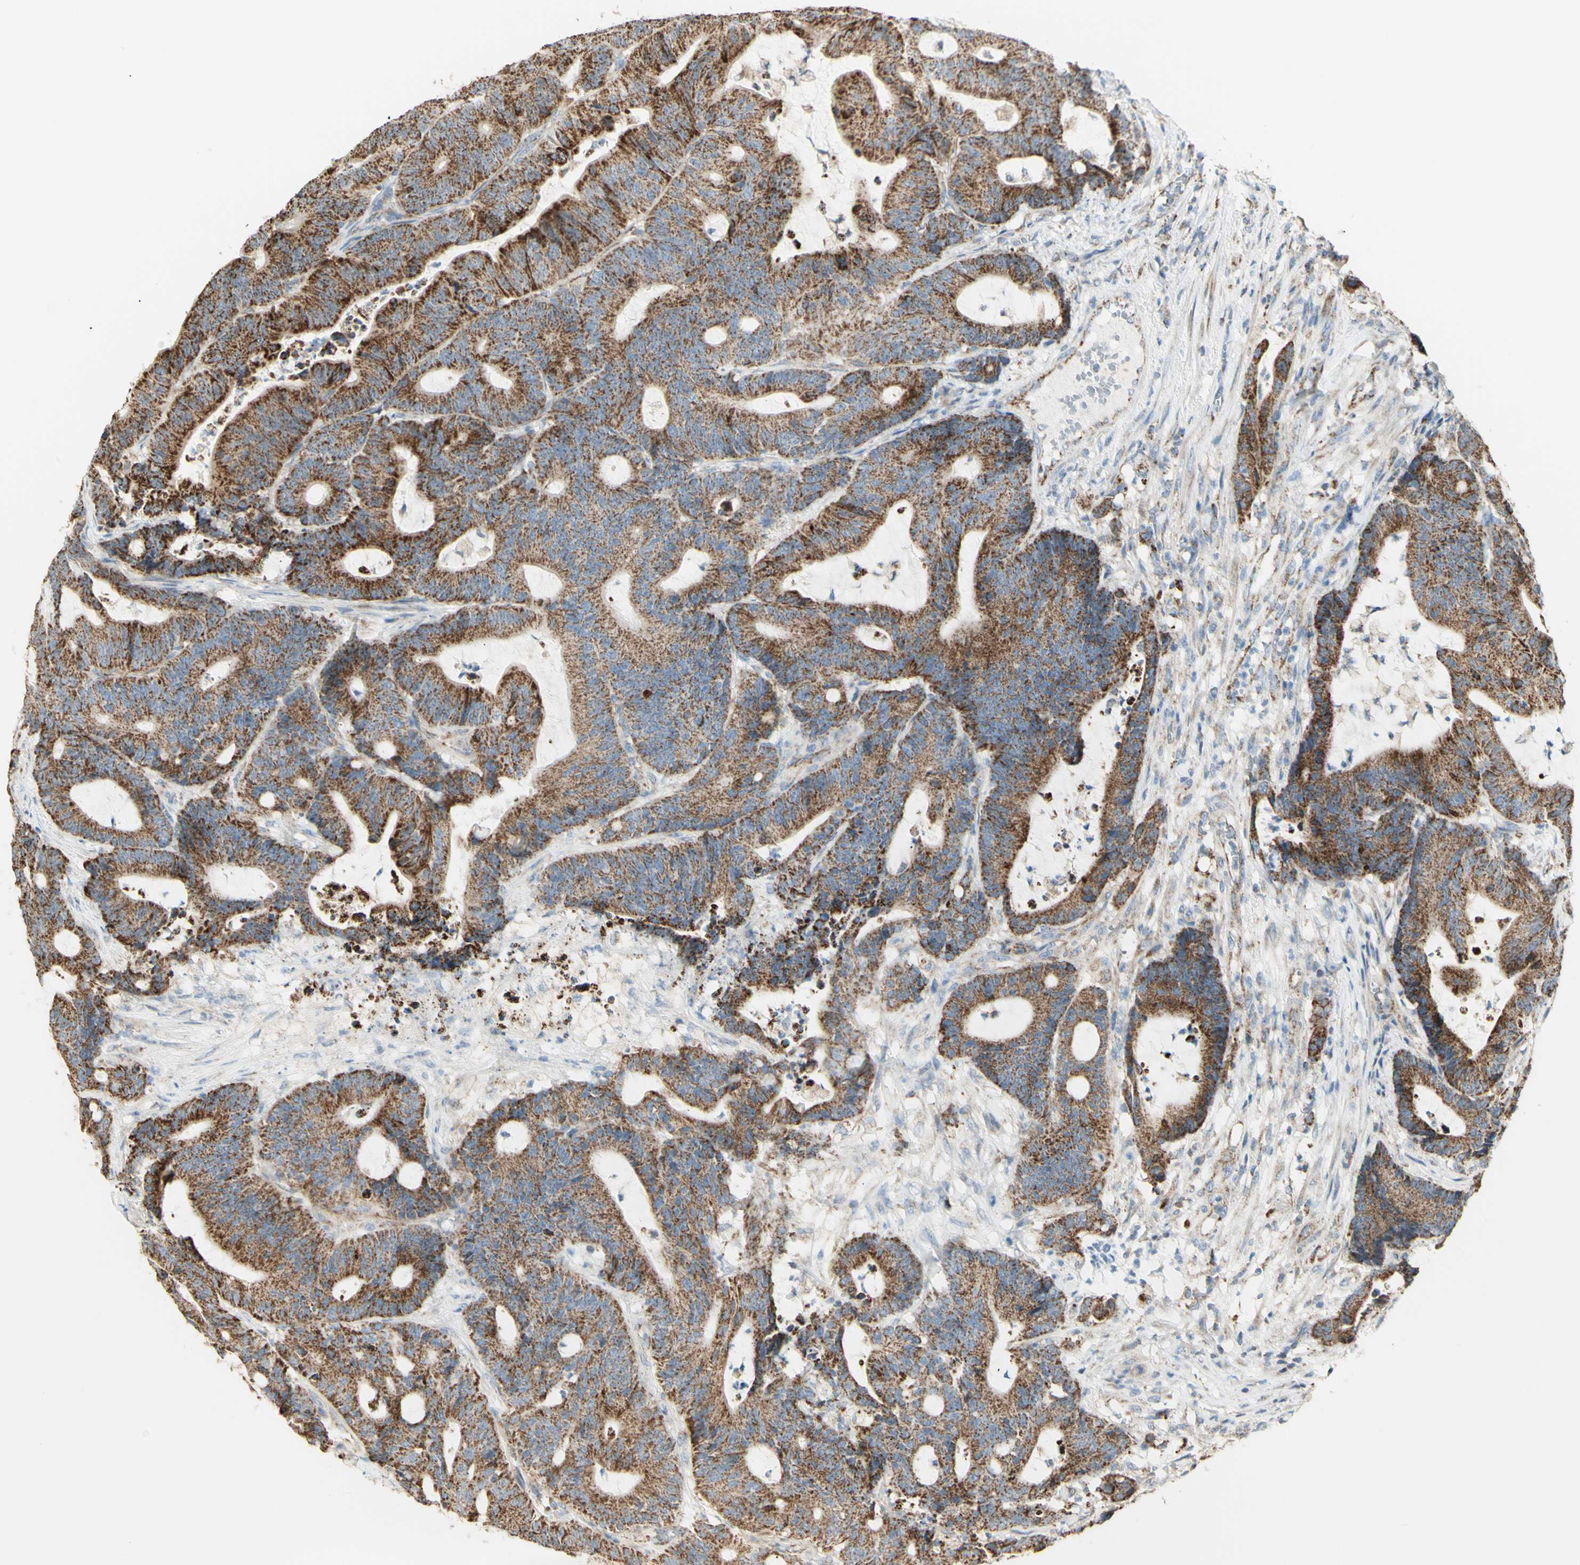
{"staining": {"intensity": "moderate", "quantity": ">75%", "location": "cytoplasmic/membranous"}, "tissue": "colorectal cancer", "cell_type": "Tumor cells", "image_type": "cancer", "snomed": [{"axis": "morphology", "description": "Adenocarcinoma, NOS"}, {"axis": "topography", "description": "Colon"}], "caption": "A histopathology image showing moderate cytoplasmic/membranous staining in about >75% of tumor cells in colorectal cancer (adenocarcinoma), as visualized by brown immunohistochemical staining.", "gene": "LETM1", "patient": {"sex": "female", "age": 84}}